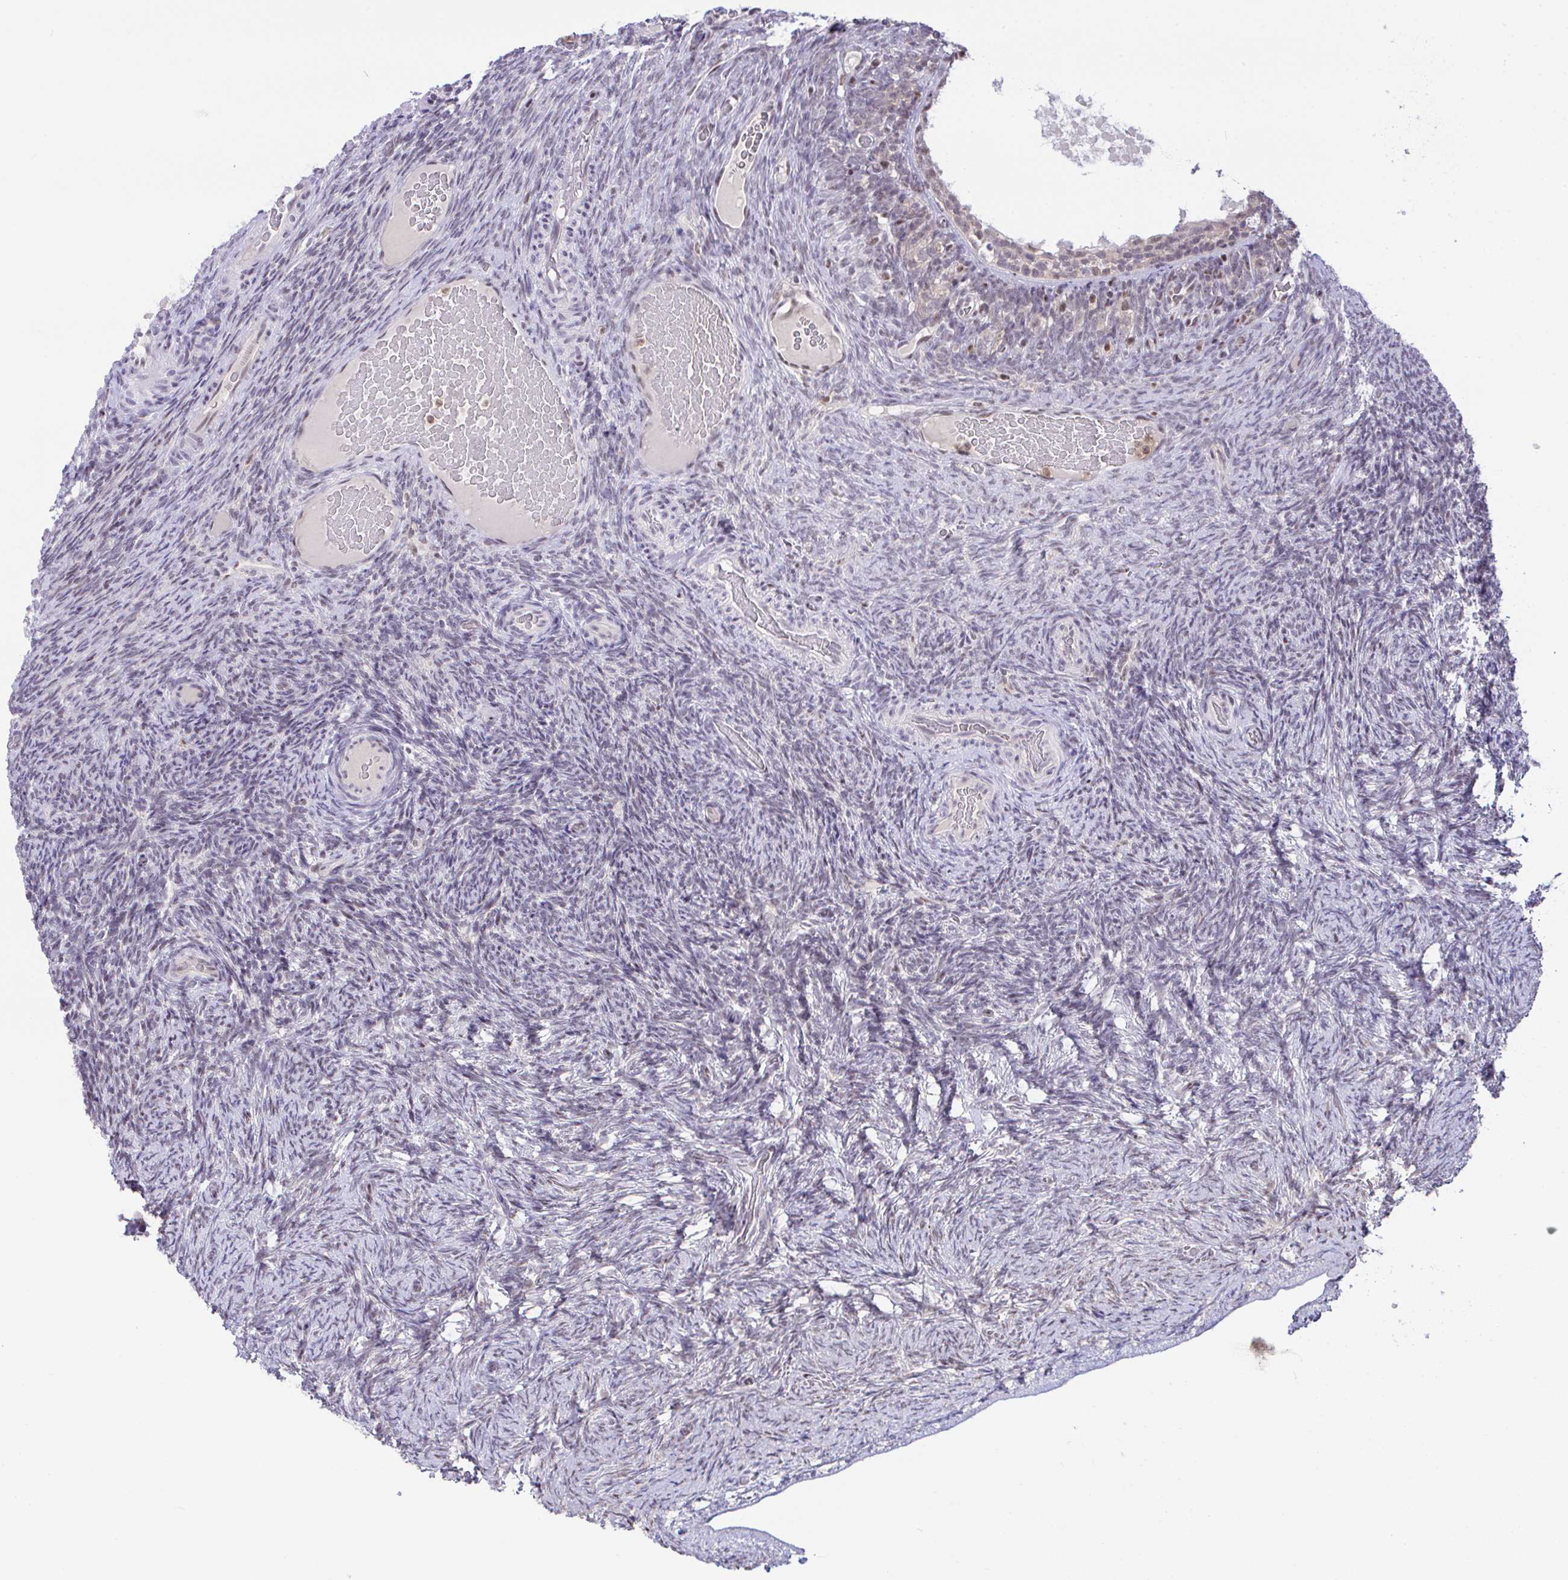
{"staining": {"intensity": "negative", "quantity": "none", "location": "none"}, "tissue": "ovary", "cell_type": "Ovarian stroma cells", "image_type": "normal", "snomed": [{"axis": "morphology", "description": "Normal tissue, NOS"}, {"axis": "topography", "description": "Ovary"}], "caption": "There is no significant positivity in ovarian stroma cells of ovary. (DAB (3,3'-diaminobenzidine) immunohistochemistry (IHC), high magnification).", "gene": "OR6K3", "patient": {"sex": "female", "age": 34}}